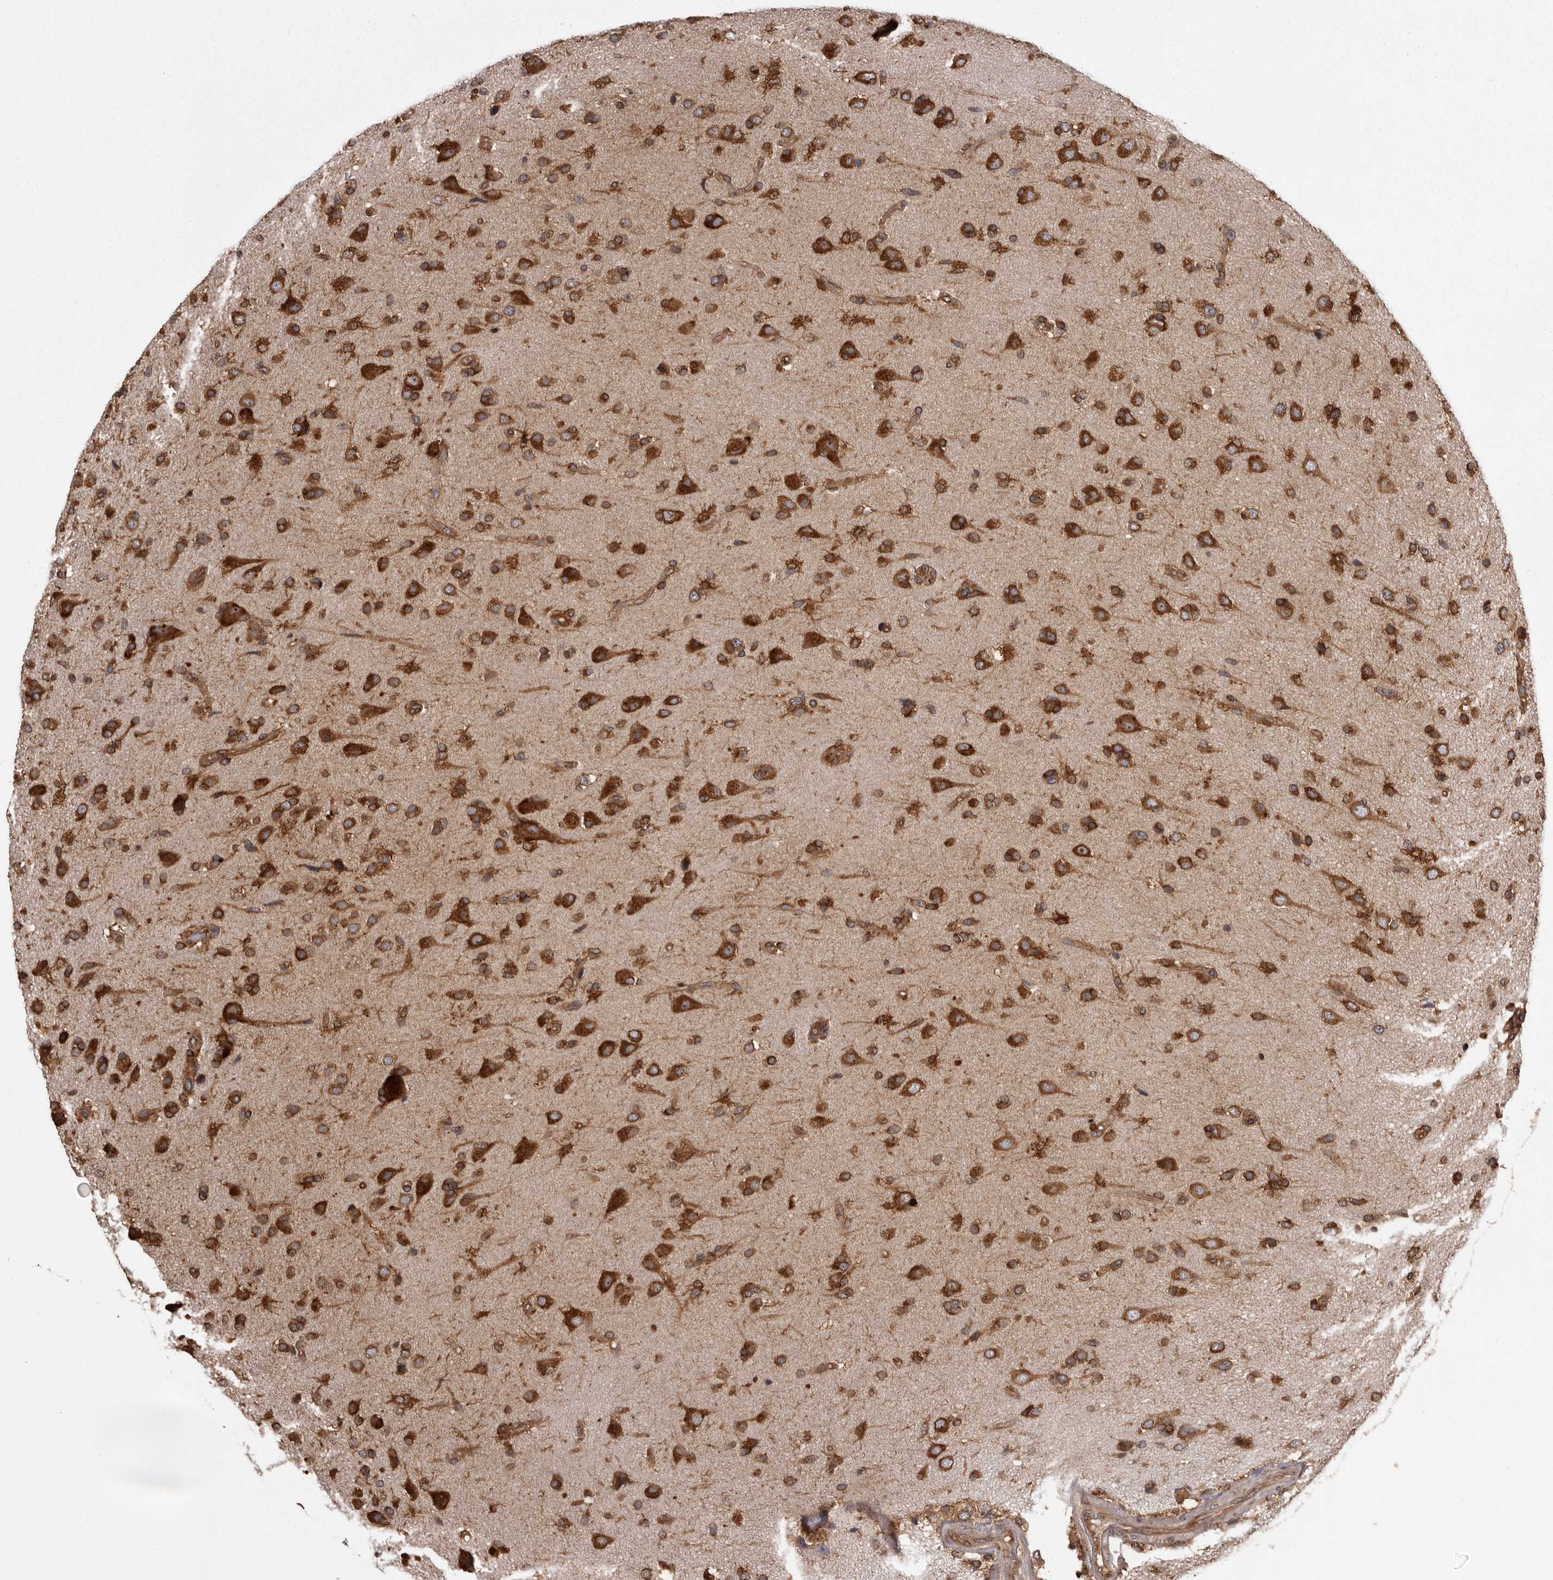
{"staining": {"intensity": "strong", "quantity": ">75%", "location": "cytoplasmic/membranous"}, "tissue": "glioma", "cell_type": "Tumor cells", "image_type": "cancer", "snomed": [{"axis": "morphology", "description": "Glioma, malignant, High grade"}, {"axis": "topography", "description": "Brain"}], "caption": "Immunohistochemistry (IHC) of human glioma displays high levels of strong cytoplasmic/membranous positivity in about >75% of tumor cells.", "gene": "DARS1", "patient": {"sex": "male", "age": 72}}